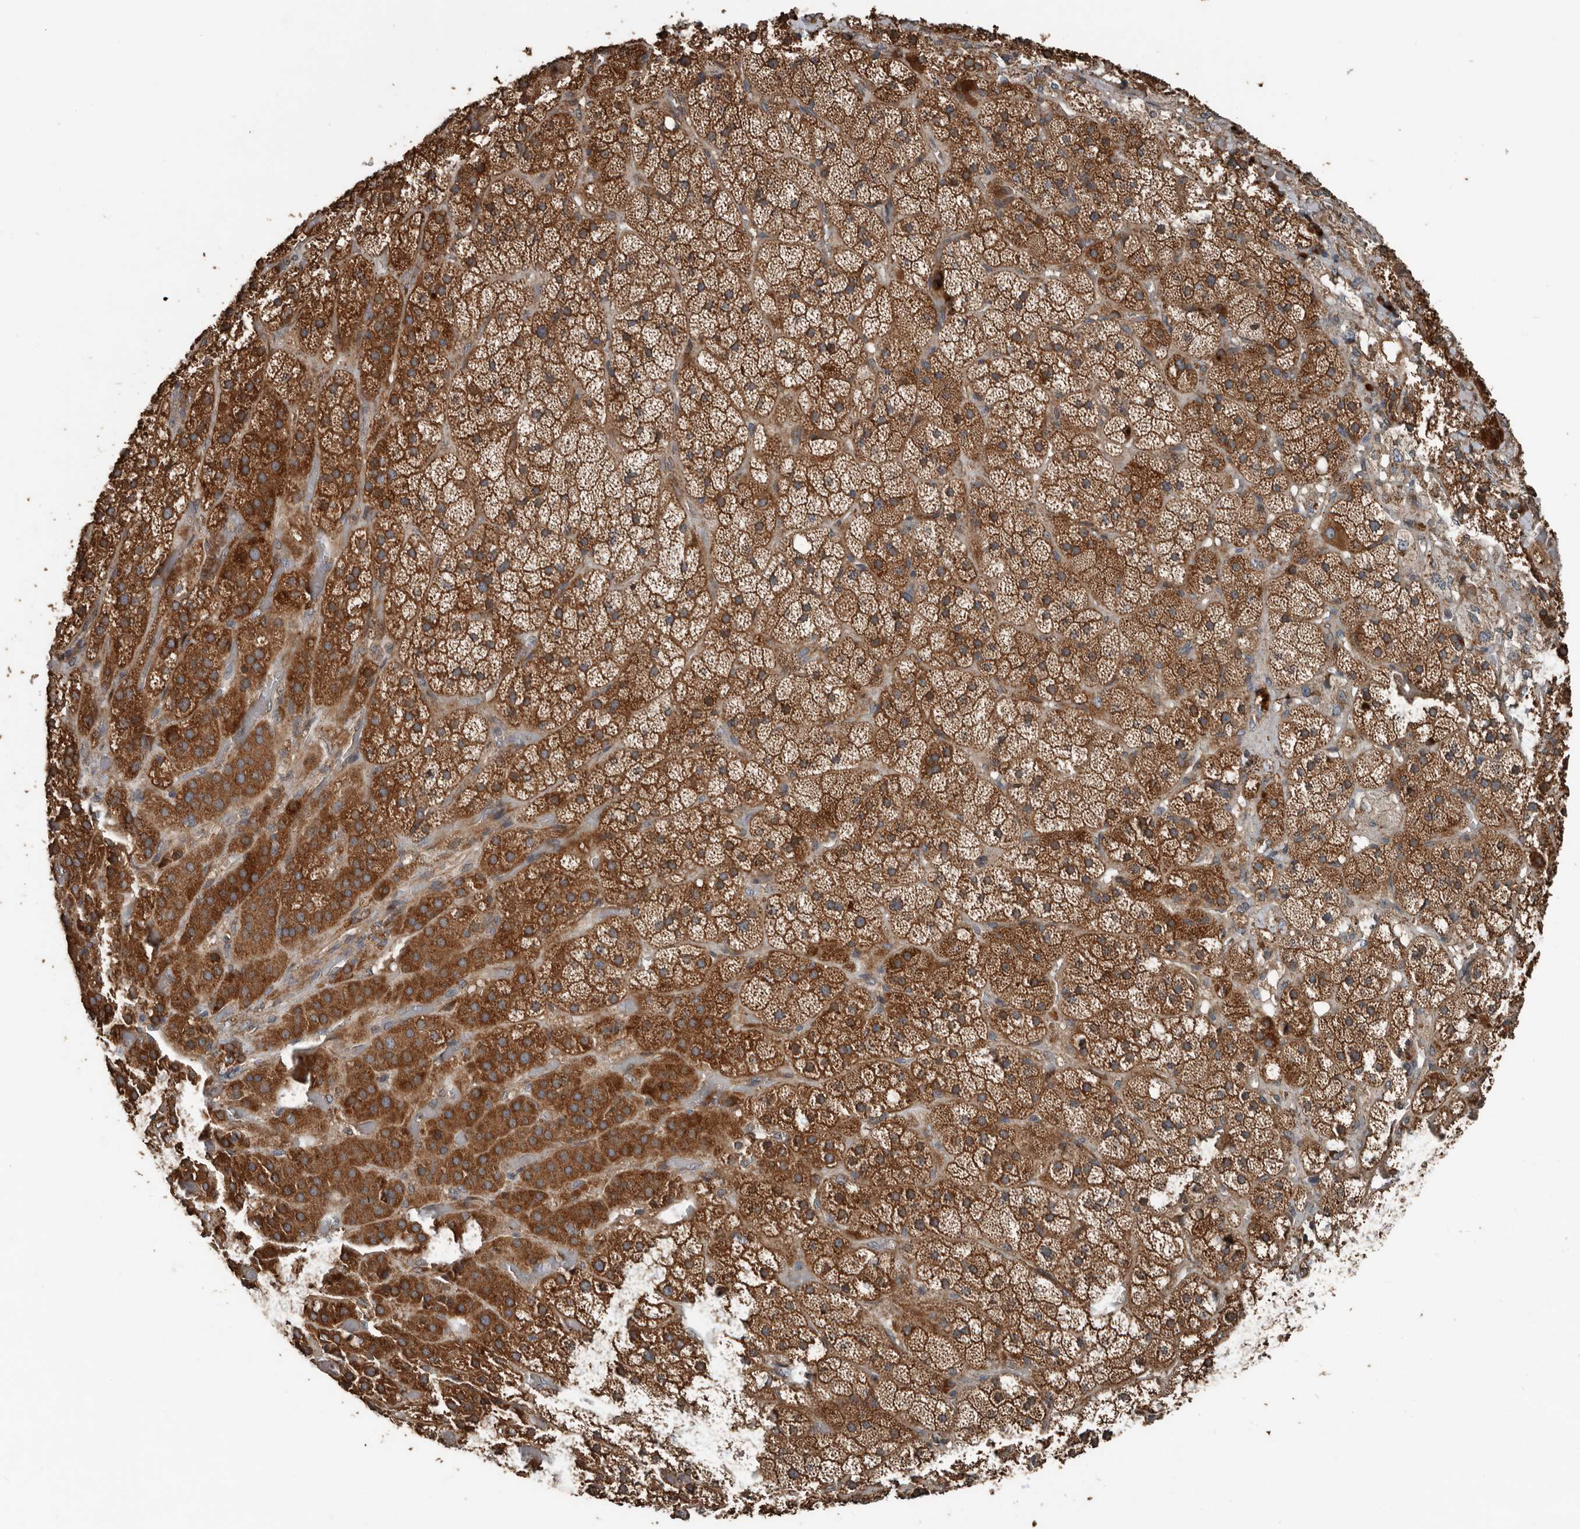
{"staining": {"intensity": "strong", "quantity": ">75%", "location": "cytoplasmic/membranous"}, "tissue": "adrenal gland", "cell_type": "Glandular cells", "image_type": "normal", "snomed": [{"axis": "morphology", "description": "Normal tissue, NOS"}, {"axis": "topography", "description": "Adrenal gland"}], "caption": "About >75% of glandular cells in normal adrenal gland show strong cytoplasmic/membranous protein positivity as visualized by brown immunohistochemical staining.", "gene": "RNF207", "patient": {"sex": "male", "age": 57}}